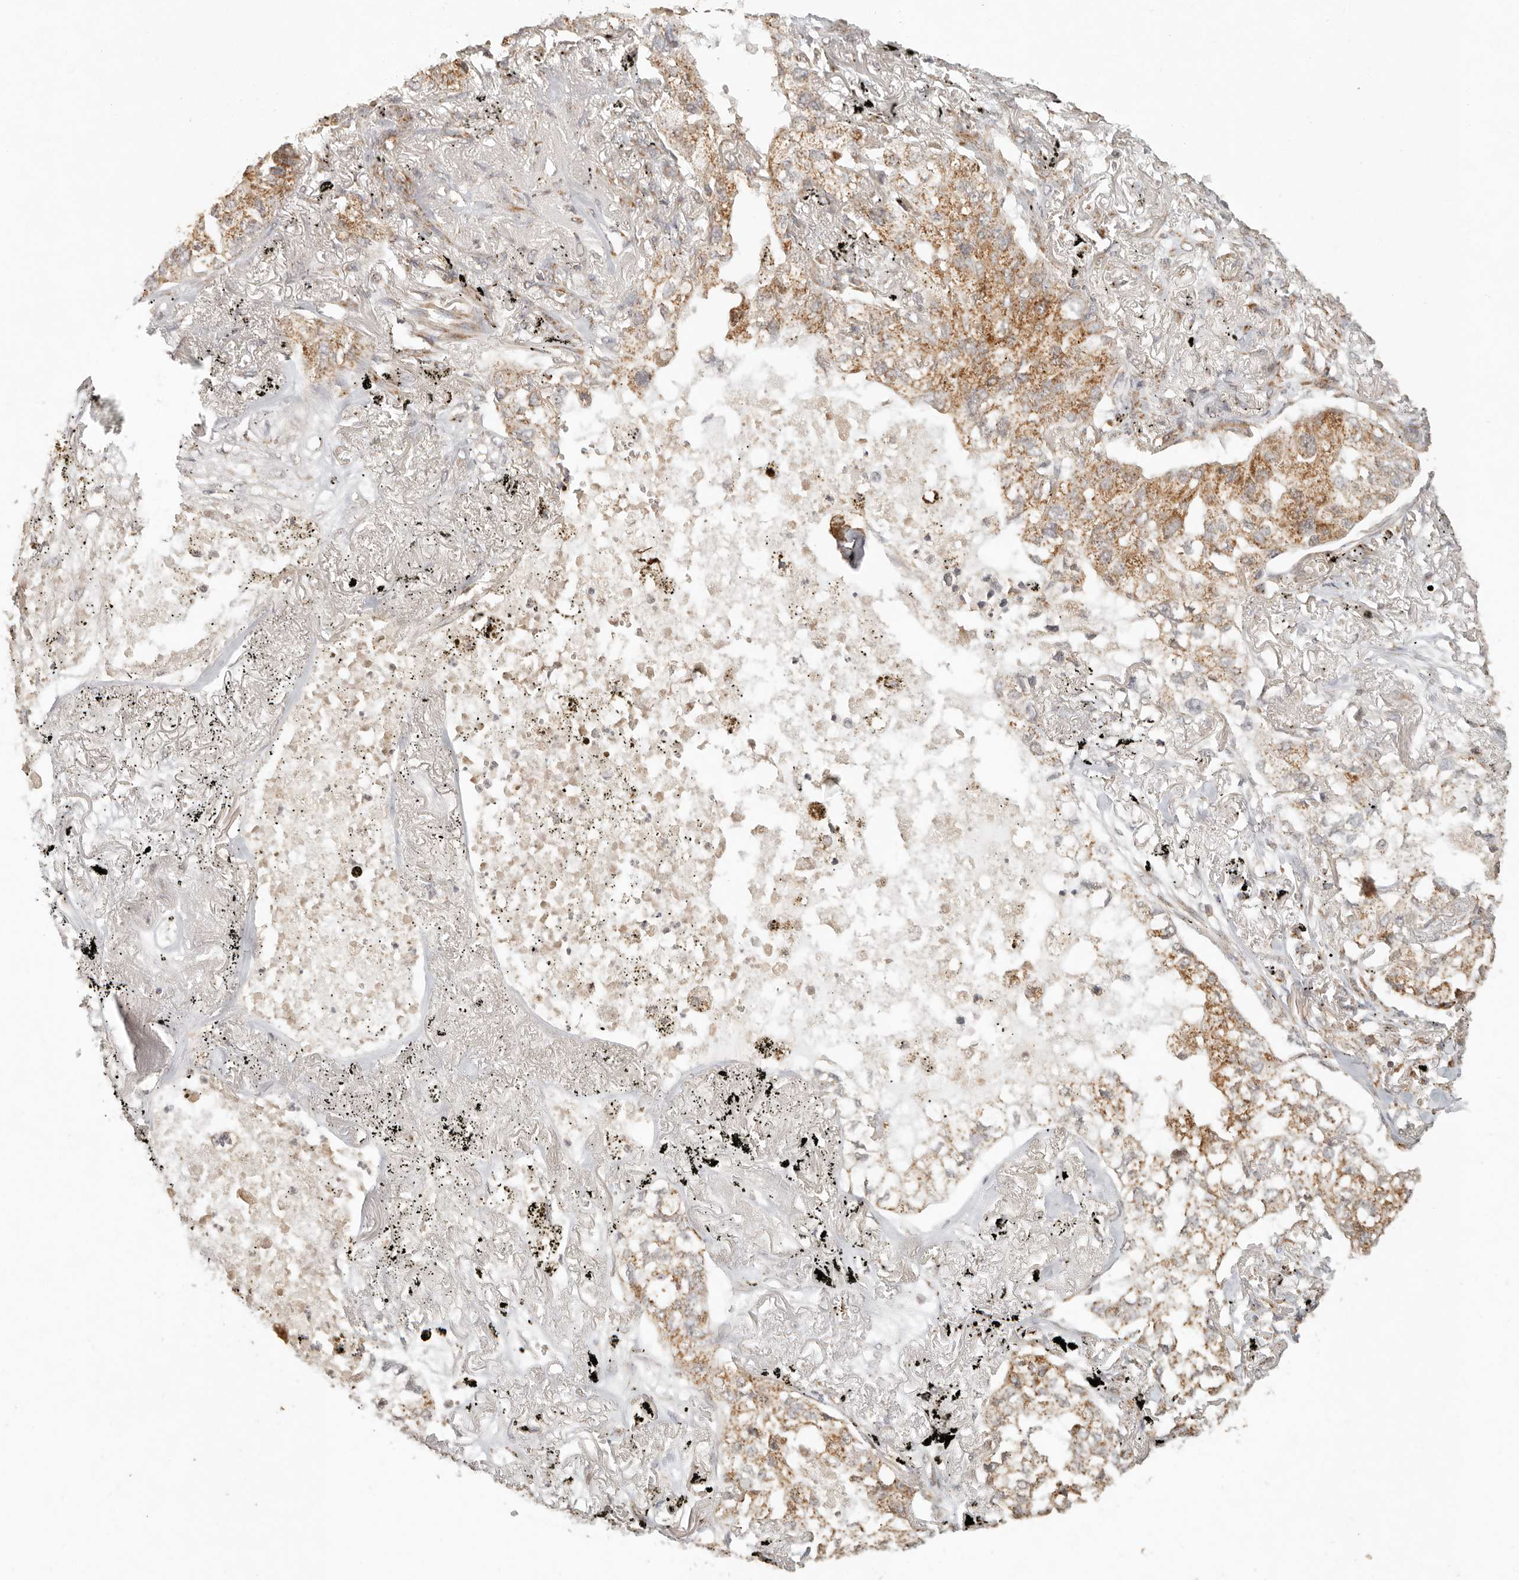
{"staining": {"intensity": "moderate", "quantity": ">75%", "location": "cytoplasmic/membranous"}, "tissue": "lung cancer", "cell_type": "Tumor cells", "image_type": "cancer", "snomed": [{"axis": "morphology", "description": "Adenocarcinoma, NOS"}, {"axis": "topography", "description": "Lung"}], "caption": "Immunohistochemical staining of human adenocarcinoma (lung) displays moderate cytoplasmic/membranous protein positivity in approximately >75% of tumor cells.", "gene": "MRPL55", "patient": {"sex": "male", "age": 65}}